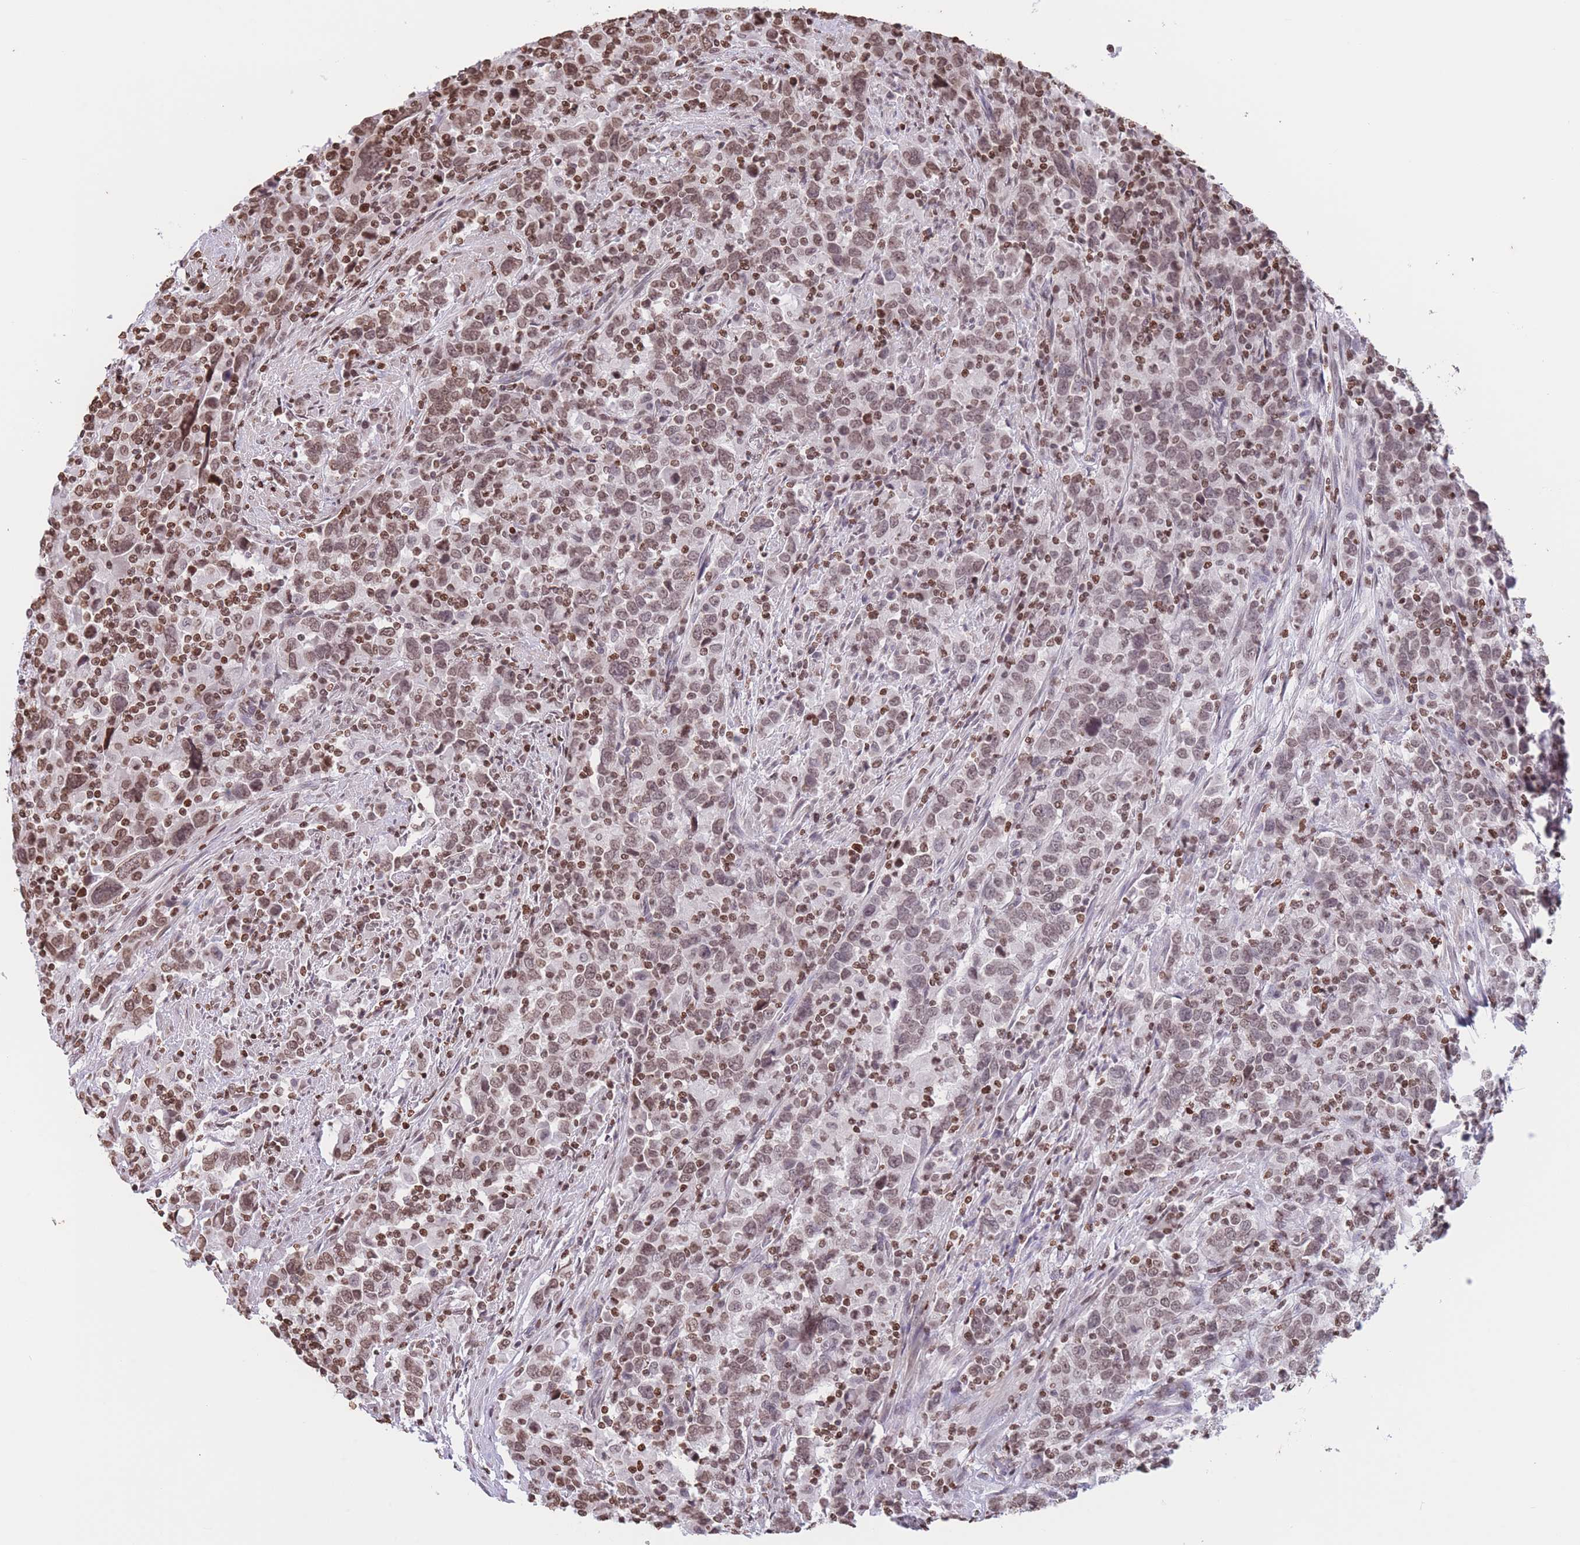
{"staining": {"intensity": "moderate", "quantity": ">75%", "location": "nuclear"}, "tissue": "urothelial cancer", "cell_type": "Tumor cells", "image_type": "cancer", "snomed": [{"axis": "morphology", "description": "Urothelial carcinoma, High grade"}, {"axis": "topography", "description": "Urinary bladder"}], "caption": "High-grade urothelial carcinoma stained for a protein reveals moderate nuclear positivity in tumor cells.", "gene": "H2BC11", "patient": {"sex": "male", "age": 61}}